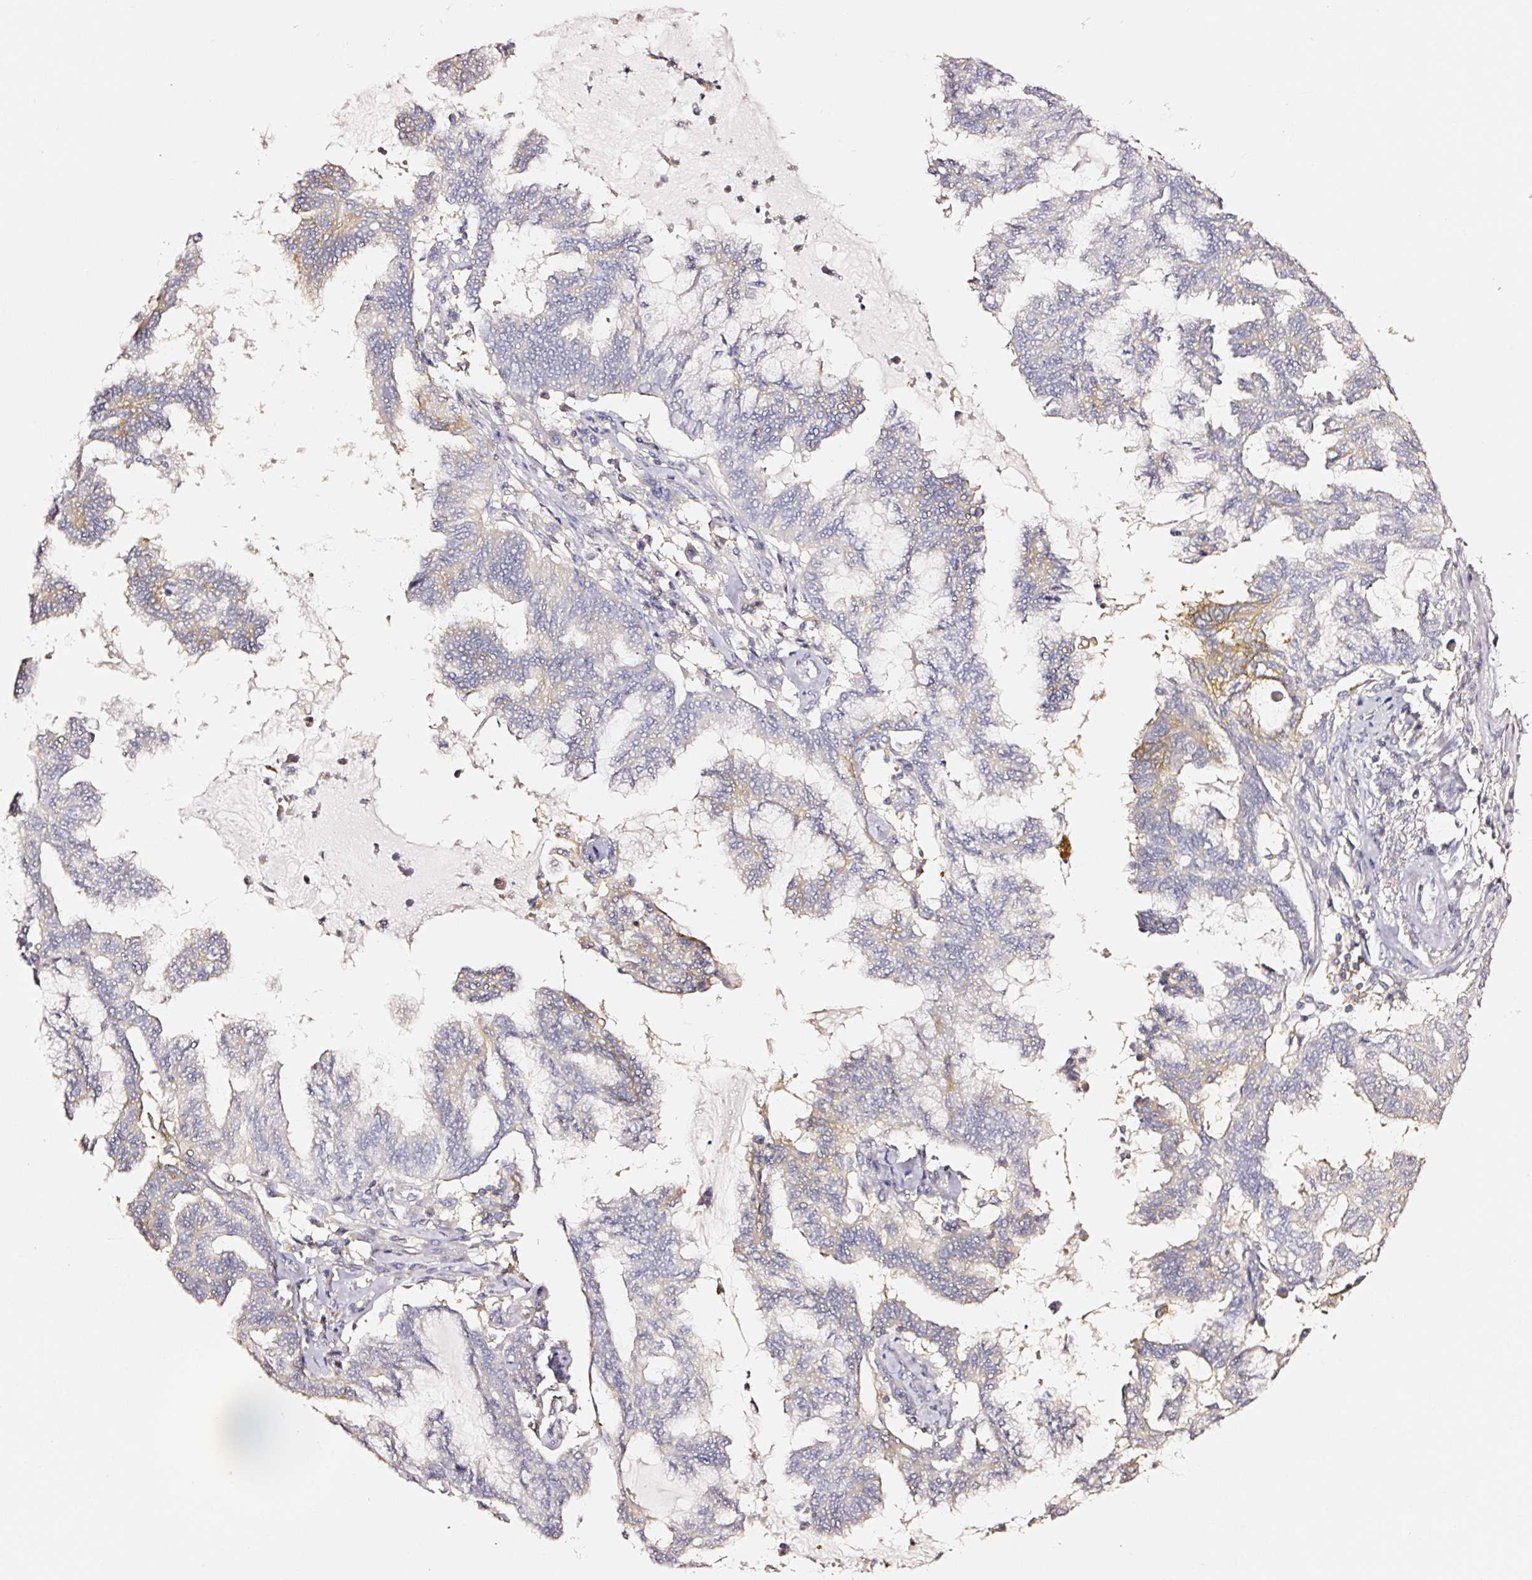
{"staining": {"intensity": "moderate", "quantity": "<25%", "location": "cytoplasmic/membranous"}, "tissue": "endometrial cancer", "cell_type": "Tumor cells", "image_type": "cancer", "snomed": [{"axis": "morphology", "description": "Adenocarcinoma, NOS"}, {"axis": "topography", "description": "Endometrium"}], "caption": "Immunohistochemical staining of human endometrial adenocarcinoma reveals low levels of moderate cytoplasmic/membranous protein staining in about <25% of tumor cells. (IHC, brightfield microscopy, high magnification).", "gene": "CD47", "patient": {"sex": "female", "age": 86}}